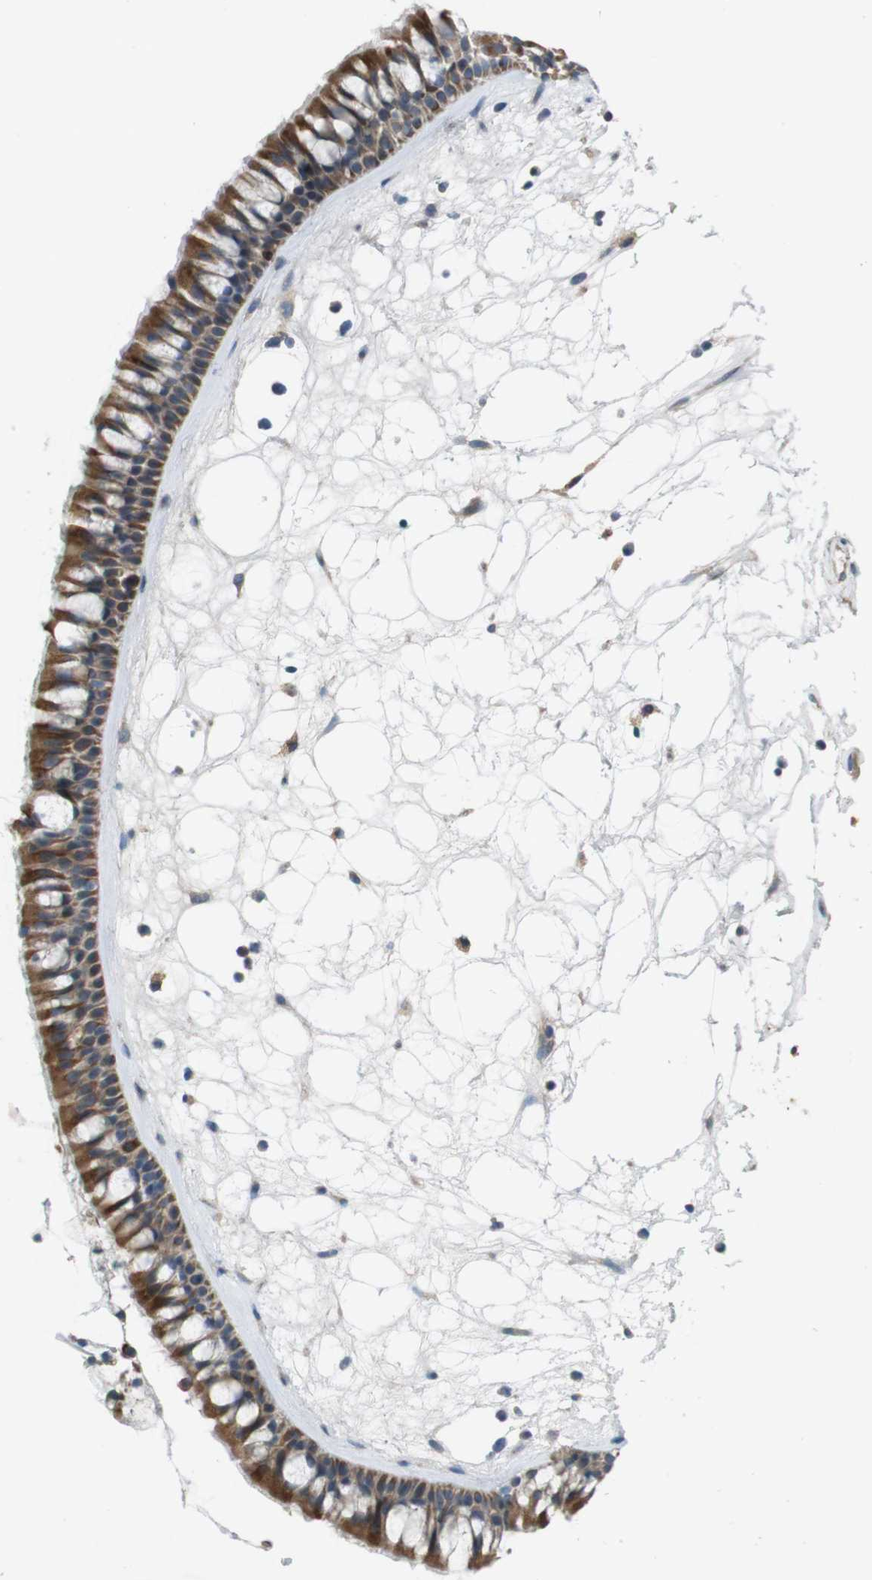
{"staining": {"intensity": "moderate", "quantity": ">75%", "location": "cytoplasmic/membranous"}, "tissue": "nasopharynx", "cell_type": "Respiratory epithelial cells", "image_type": "normal", "snomed": [{"axis": "morphology", "description": "Normal tissue, NOS"}, {"axis": "morphology", "description": "Inflammation, NOS"}, {"axis": "topography", "description": "Nasopharynx"}], "caption": "About >75% of respiratory epithelial cells in benign human nasopharynx show moderate cytoplasmic/membranous protein positivity as visualized by brown immunohistochemical staining.", "gene": "MOGAT3", "patient": {"sex": "male", "age": 48}}